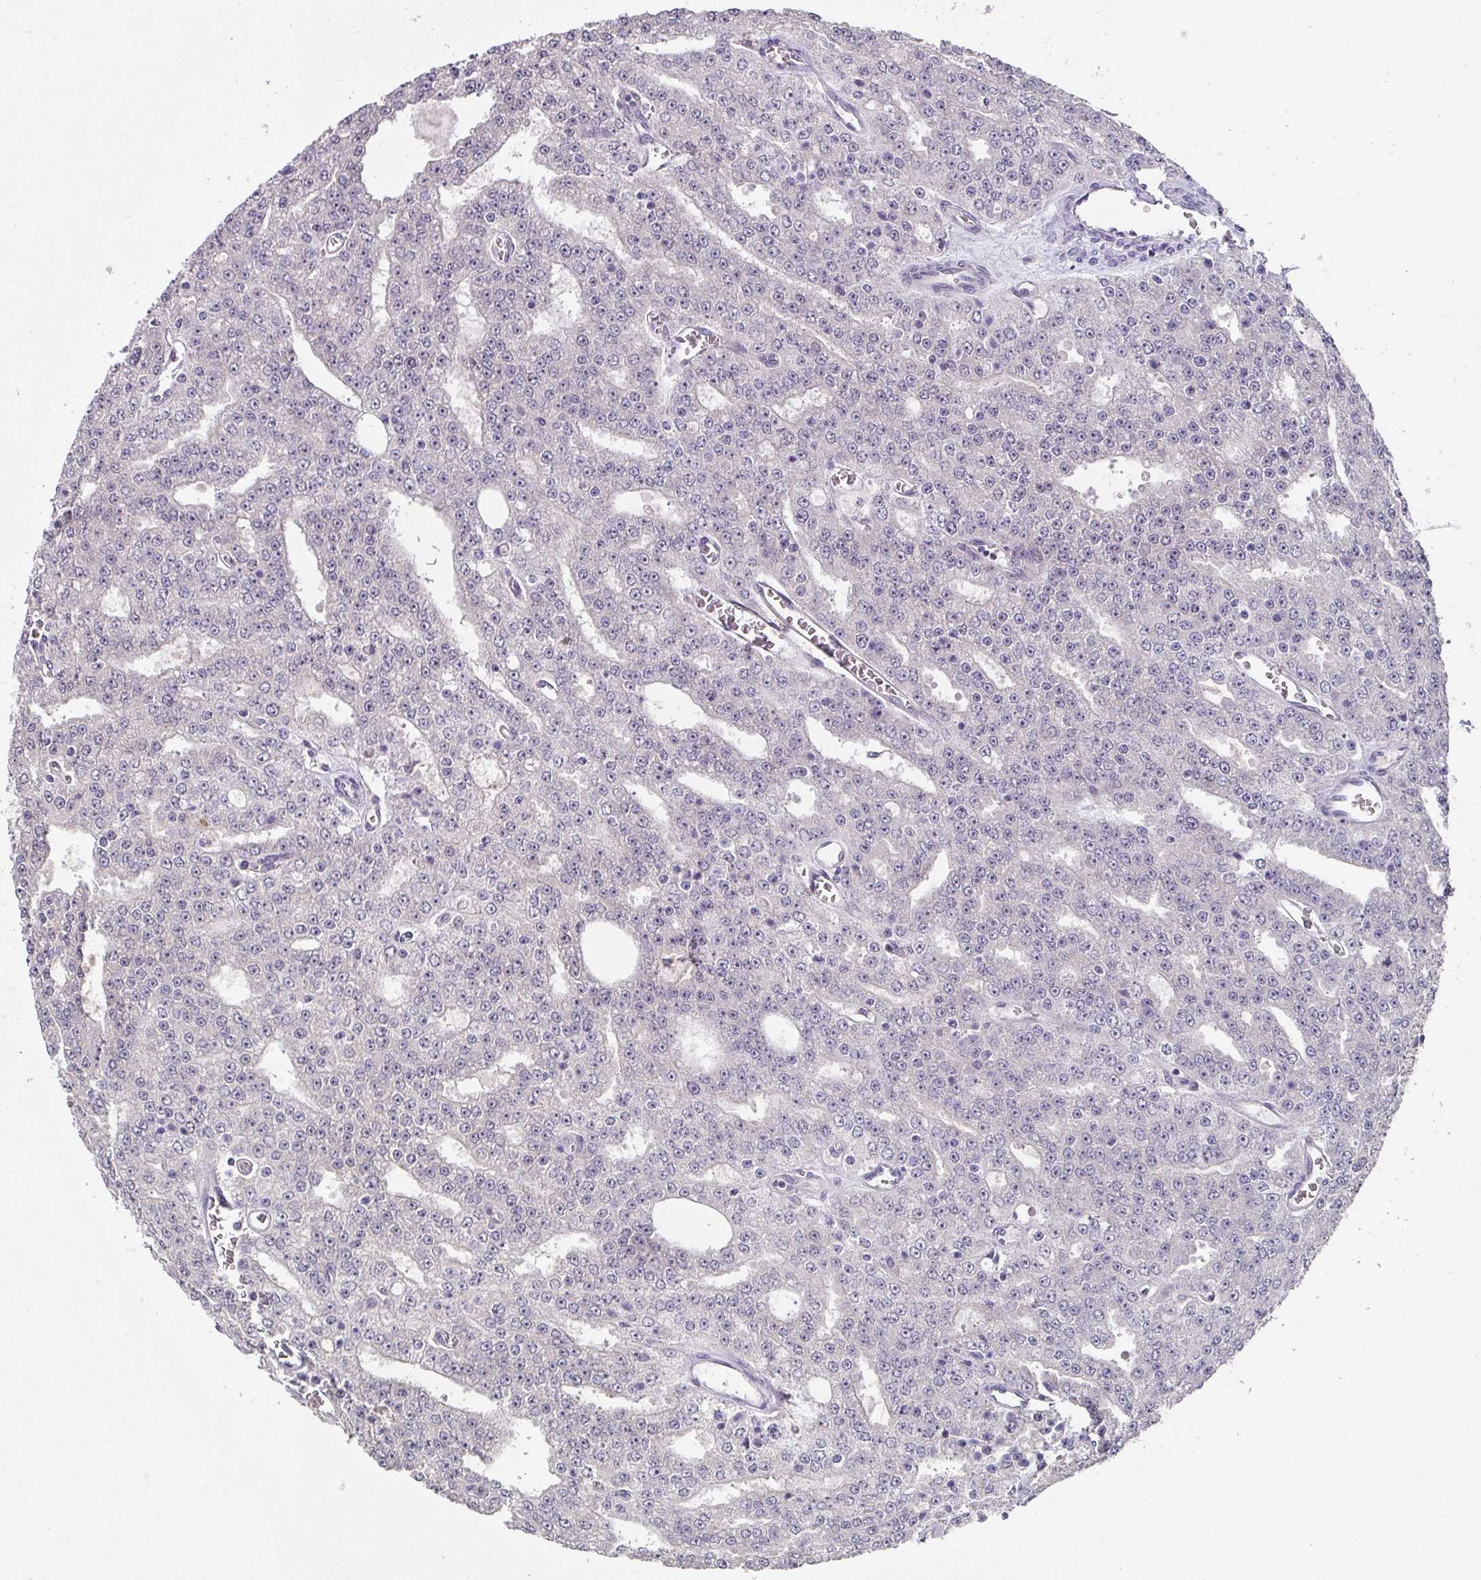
{"staining": {"intensity": "negative", "quantity": "none", "location": "none"}, "tissue": "prostate cancer", "cell_type": "Tumor cells", "image_type": "cancer", "snomed": [{"axis": "morphology", "description": "Adenocarcinoma, High grade"}, {"axis": "topography", "description": "Prostate"}], "caption": "This is an immunohistochemistry (IHC) micrograph of human prostate cancer. There is no positivity in tumor cells.", "gene": "FOXN4", "patient": {"sex": "male", "age": 63}}